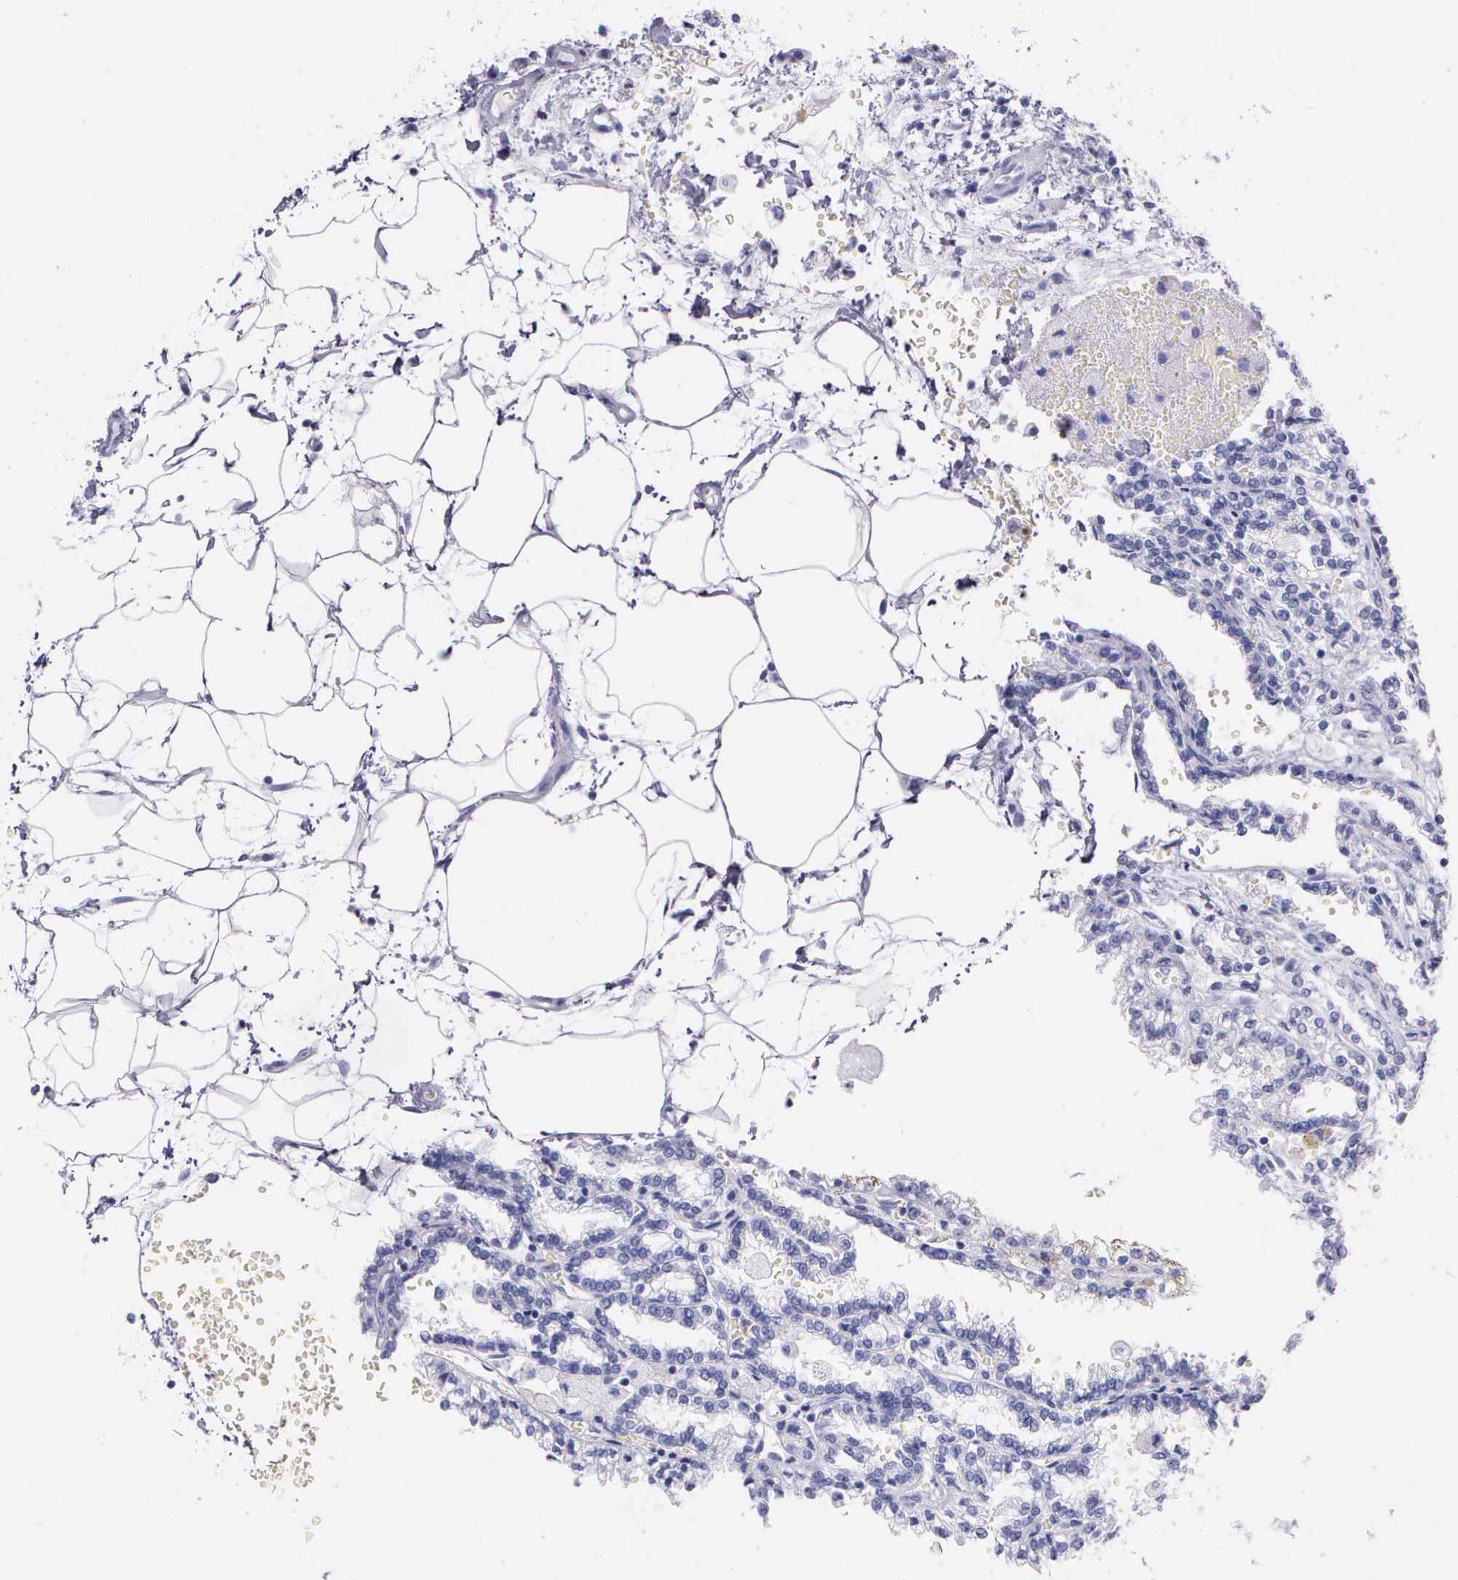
{"staining": {"intensity": "negative", "quantity": "none", "location": "none"}, "tissue": "renal cancer", "cell_type": "Tumor cells", "image_type": "cancer", "snomed": [{"axis": "morphology", "description": "Adenocarcinoma, NOS"}, {"axis": "topography", "description": "Kidney"}], "caption": "This is an immunohistochemistry micrograph of adenocarcinoma (renal). There is no positivity in tumor cells.", "gene": "KLK3", "patient": {"sex": "female", "age": 56}}